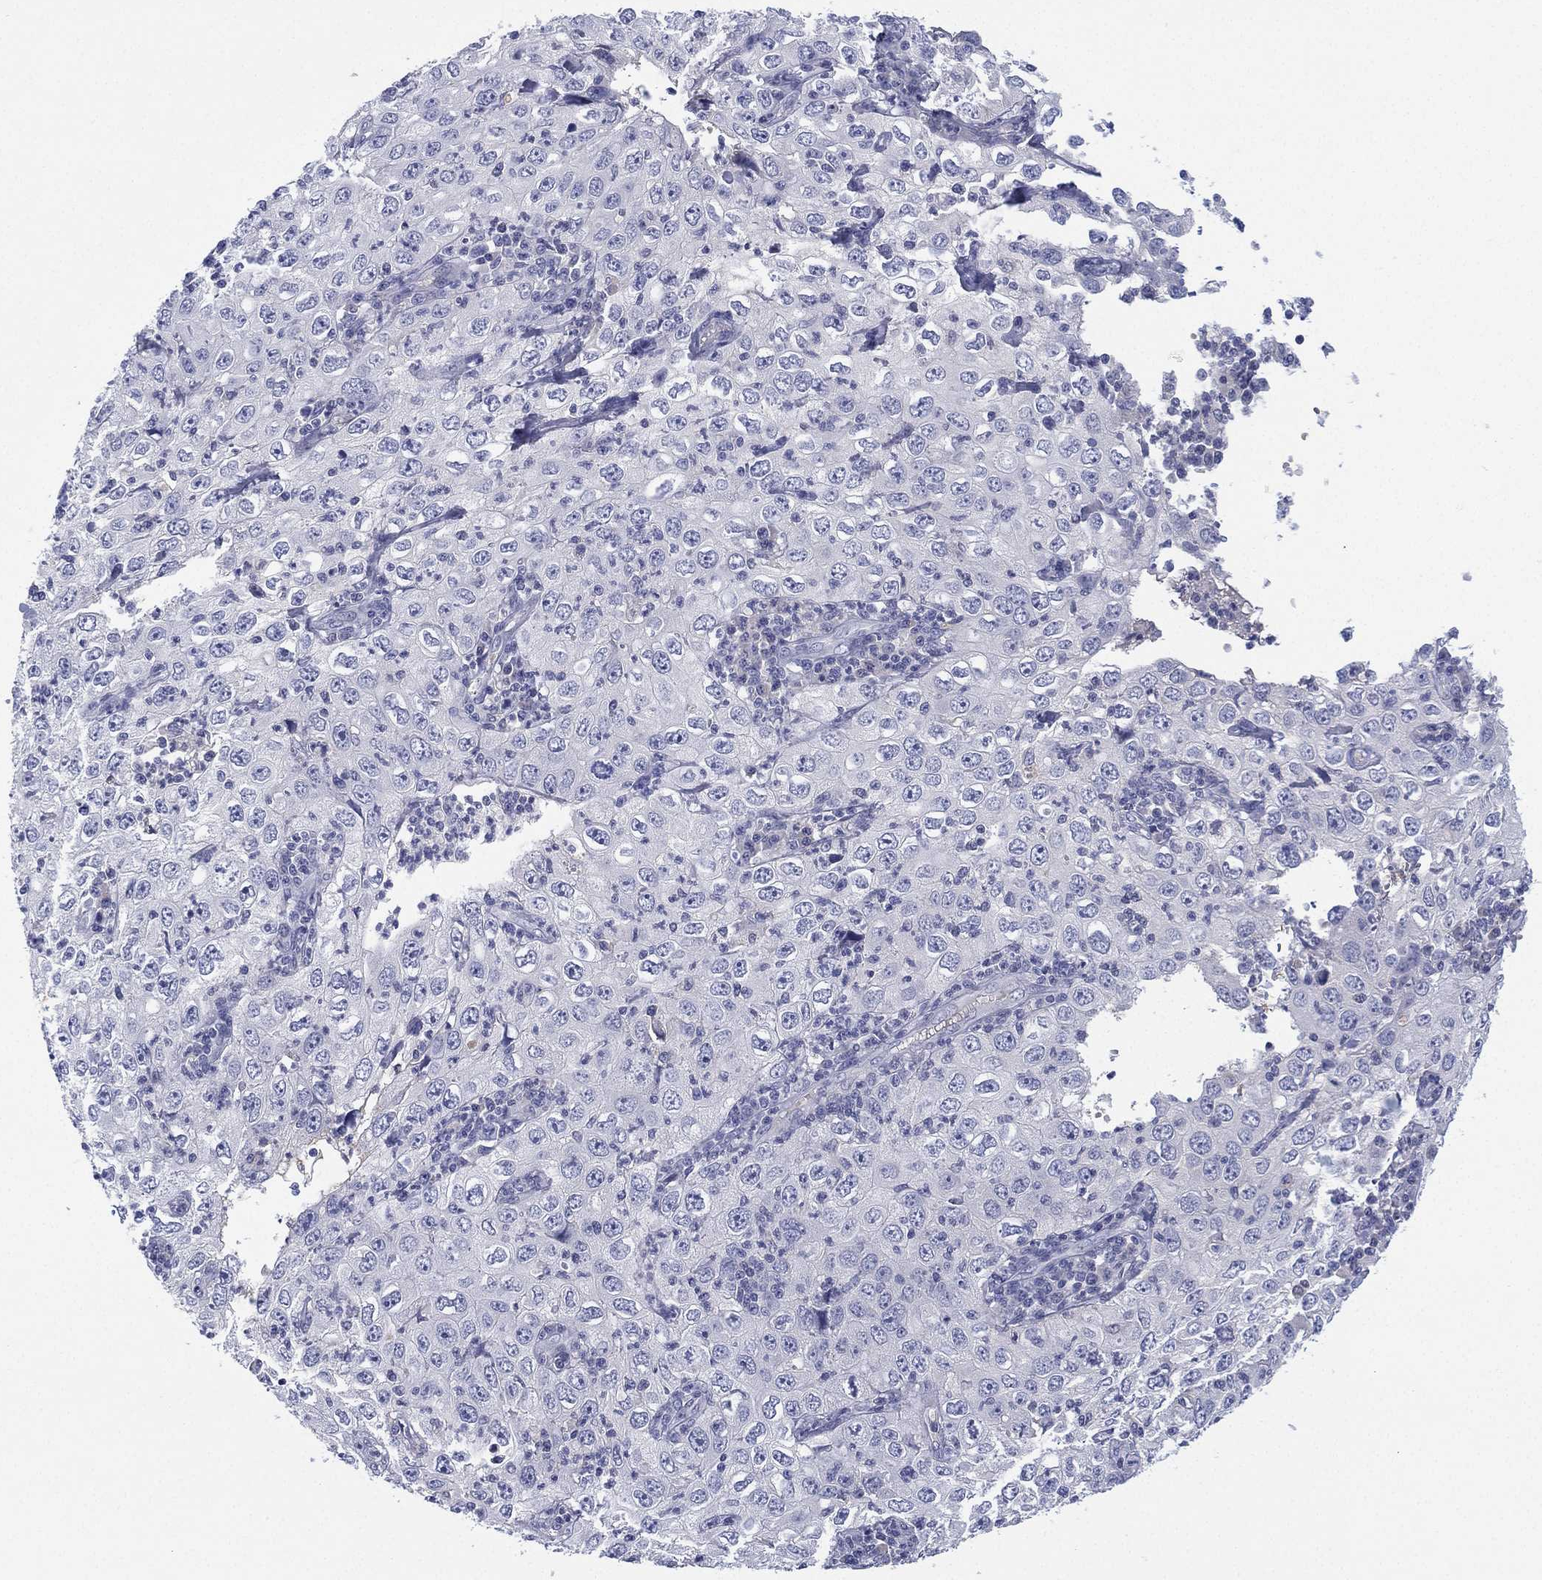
{"staining": {"intensity": "negative", "quantity": "none", "location": "none"}, "tissue": "cervical cancer", "cell_type": "Tumor cells", "image_type": "cancer", "snomed": [{"axis": "morphology", "description": "Squamous cell carcinoma, NOS"}, {"axis": "topography", "description": "Cervix"}], "caption": "Photomicrograph shows no significant protein positivity in tumor cells of squamous cell carcinoma (cervical).", "gene": "CYP2D6", "patient": {"sex": "female", "age": 24}}